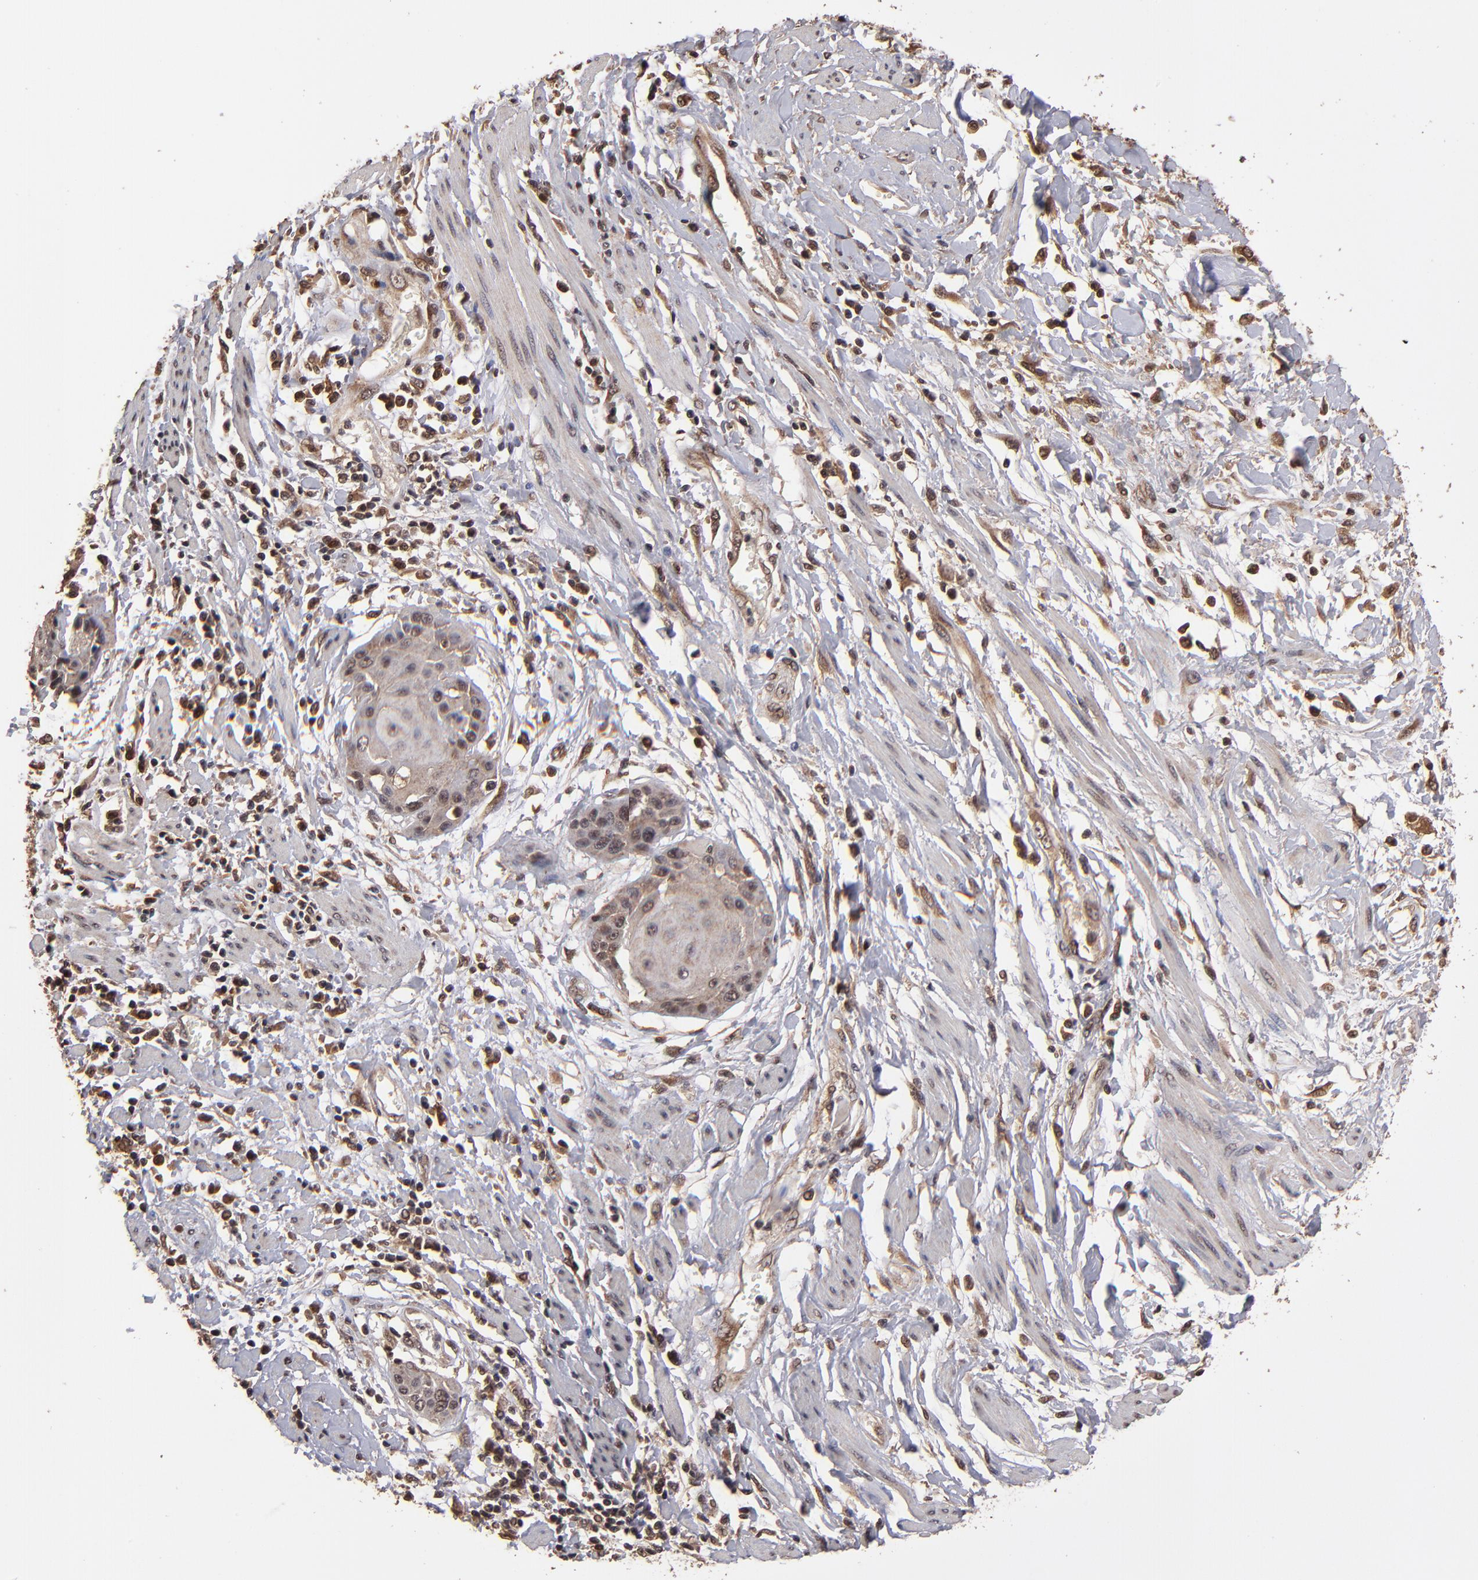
{"staining": {"intensity": "weak", "quantity": "25%-75%", "location": "cytoplasmic/membranous"}, "tissue": "cervical cancer", "cell_type": "Tumor cells", "image_type": "cancer", "snomed": [{"axis": "morphology", "description": "Squamous cell carcinoma, NOS"}, {"axis": "topography", "description": "Cervix"}], "caption": "Immunohistochemistry image of cervical cancer stained for a protein (brown), which shows low levels of weak cytoplasmic/membranous positivity in approximately 25%-75% of tumor cells.", "gene": "NFE2L2", "patient": {"sex": "female", "age": 57}}